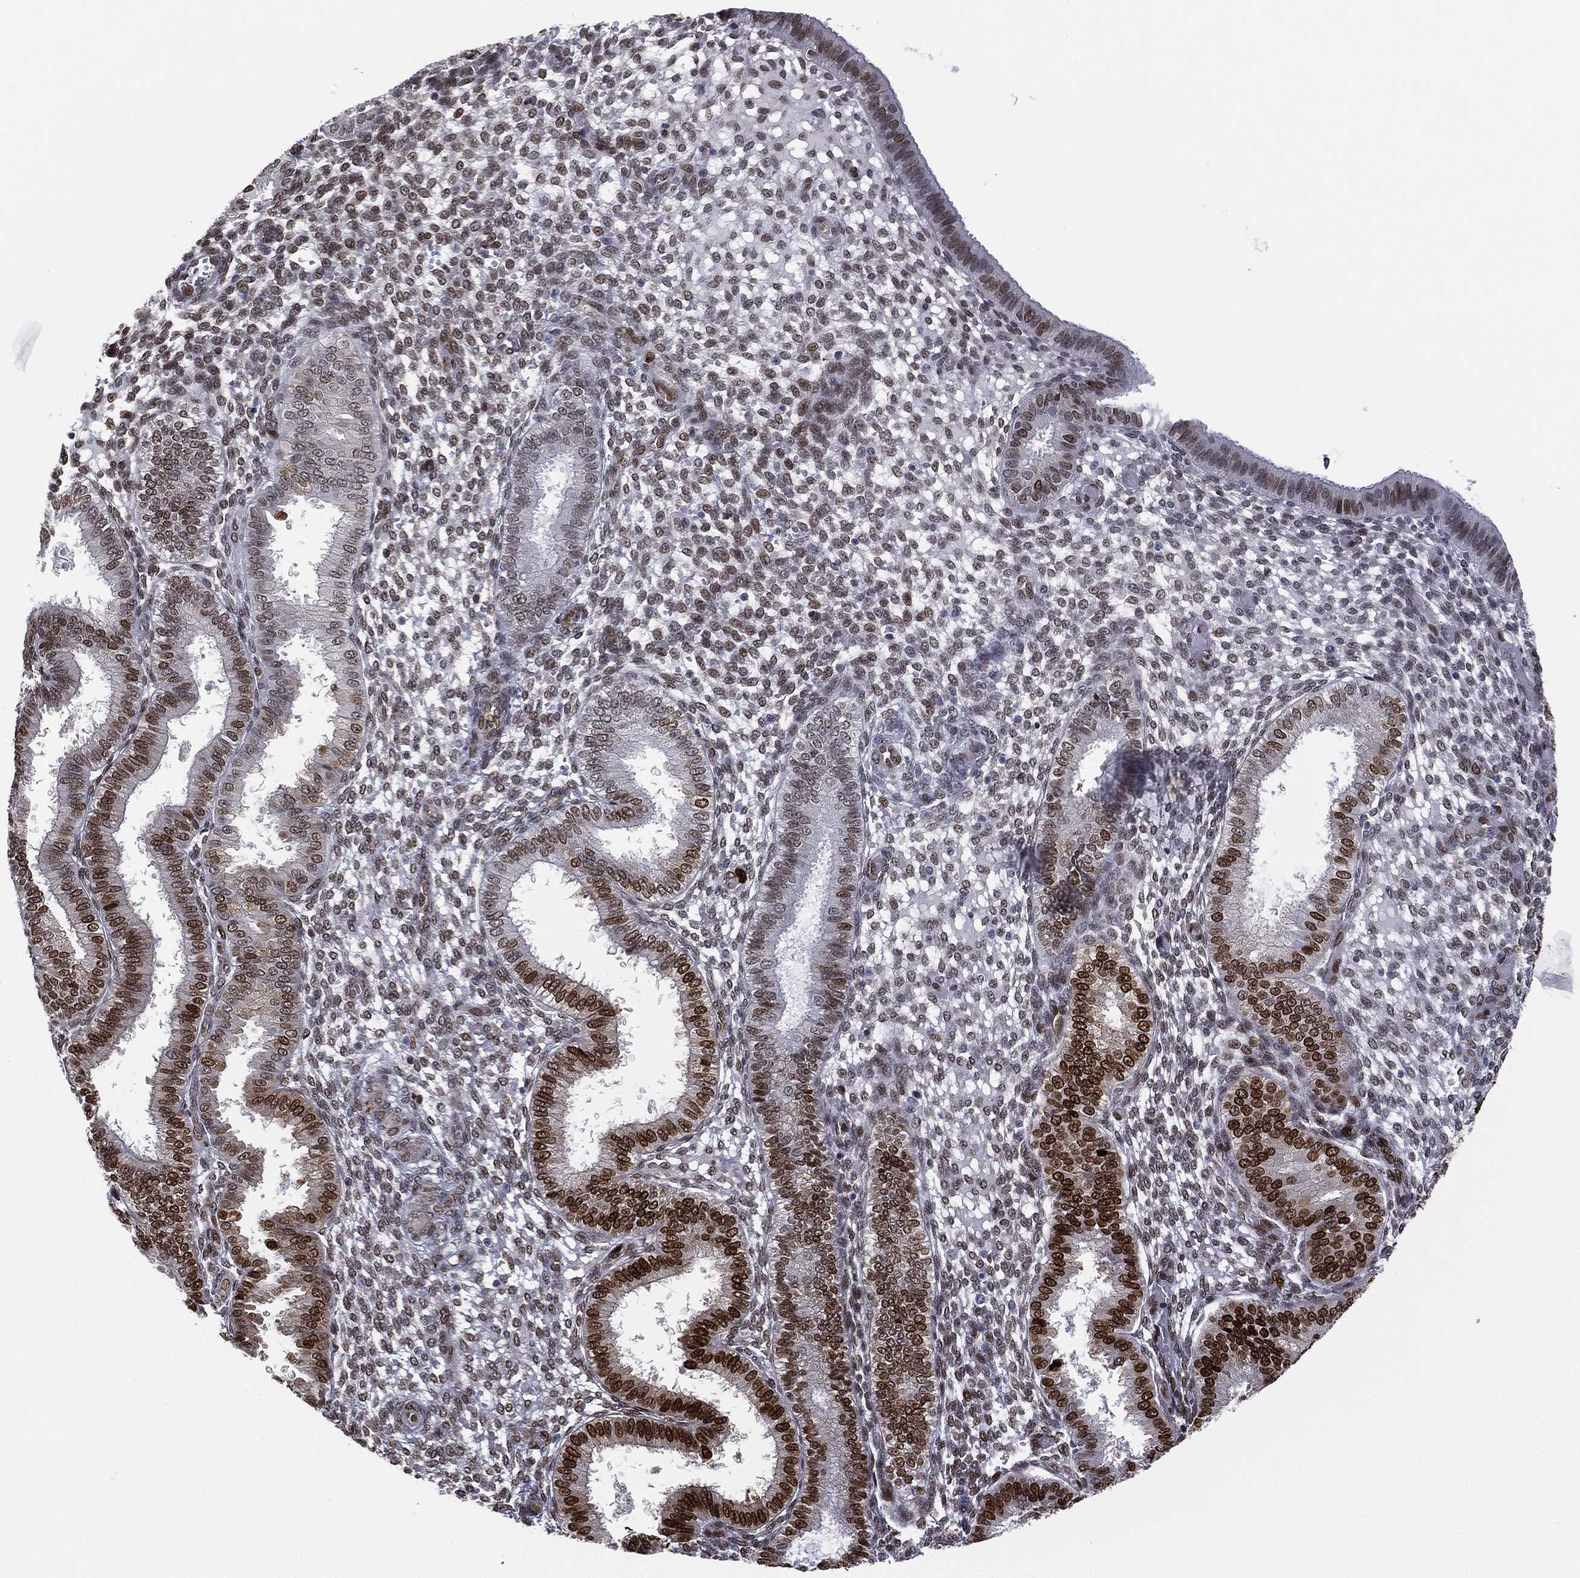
{"staining": {"intensity": "strong", "quantity": "25%-75%", "location": "nuclear"}, "tissue": "endometrium", "cell_type": "Cells in endometrial stroma", "image_type": "normal", "snomed": [{"axis": "morphology", "description": "Normal tissue, NOS"}, {"axis": "topography", "description": "Endometrium"}], "caption": "Immunohistochemistry (IHC) image of unremarkable human endometrium stained for a protein (brown), which exhibits high levels of strong nuclear staining in approximately 25%-75% of cells in endometrial stroma.", "gene": "LMNB1", "patient": {"sex": "female", "age": 43}}